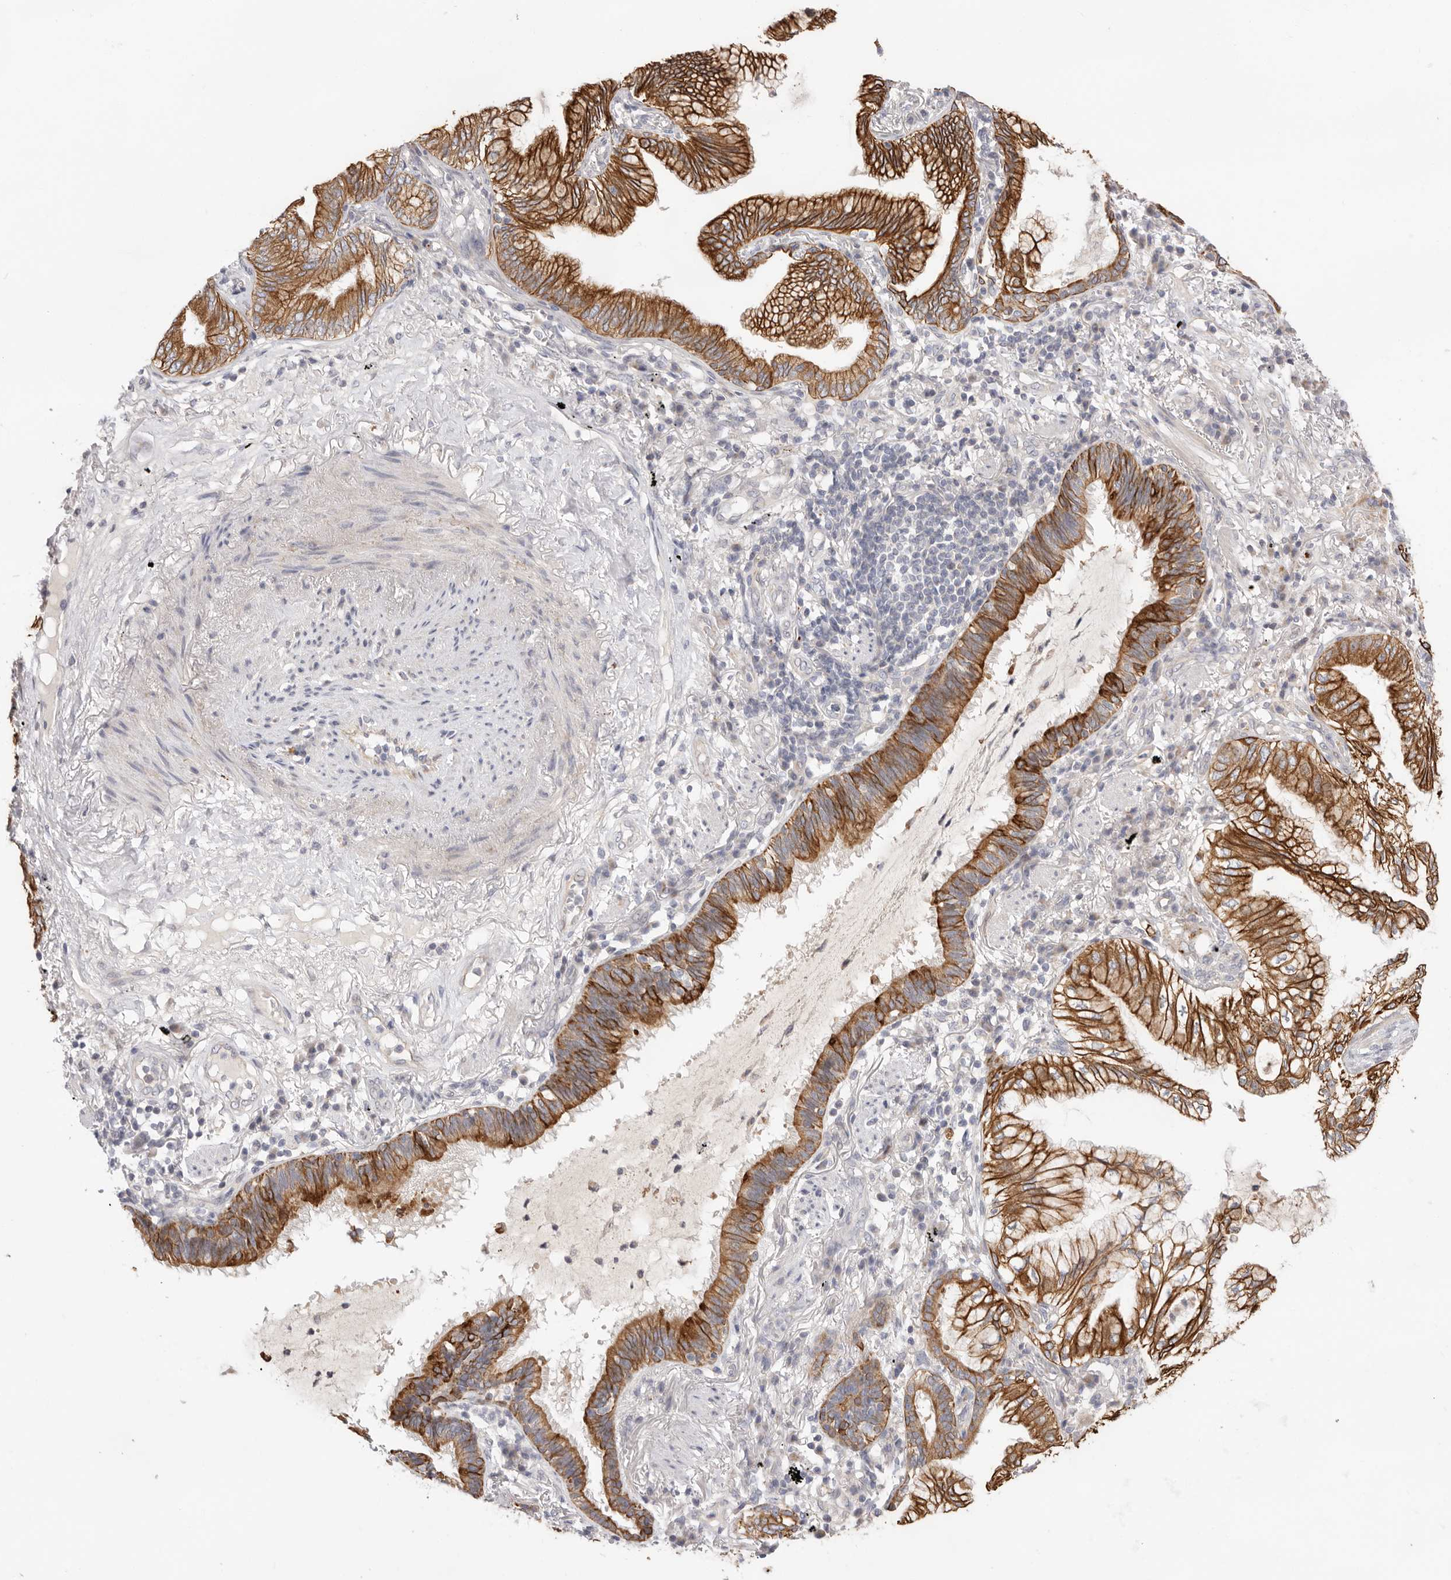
{"staining": {"intensity": "strong", "quantity": ">75%", "location": "cytoplasmic/membranous"}, "tissue": "lung cancer", "cell_type": "Tumor cells", "image_type": "cancer", "snomed": [{"axis": "morphology", "description": "Adenocarcinoma, NOS"}, {"axis": "topography", "description": "Lung"}], "caption": "Approximately >75% of tumor cells in lung cancer show strong cytoplasmic/membranous protein expression as visualized by brown immunohistochemical staining.", "gene": "USH1C", "patient": {"sex": "female", "age": 70}}